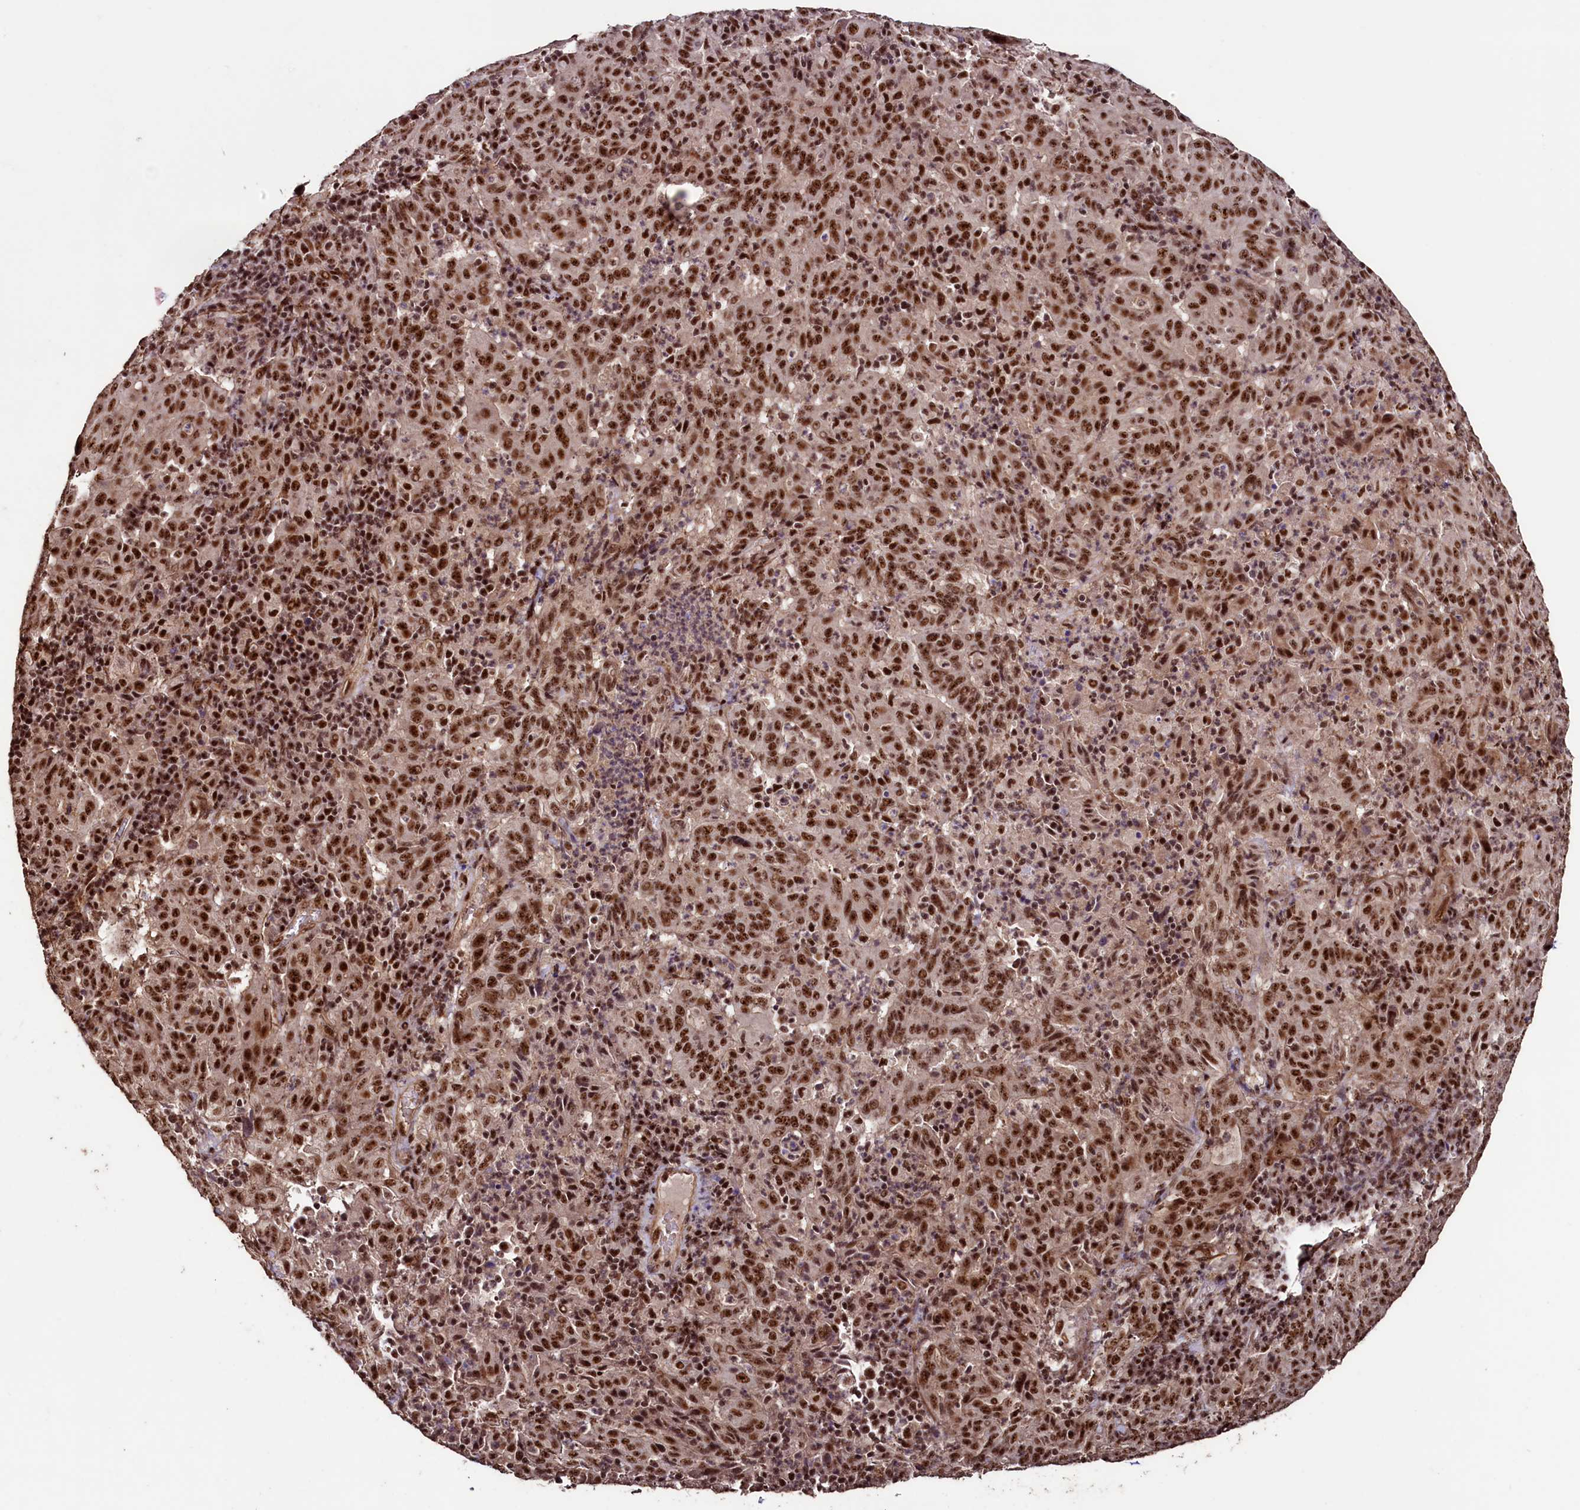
{"staining": {"intensity": "strong", "quantity": ">75%", "location": "nuclear"}, "tissue": "pancreatic cancer", "cell_type": "Tumor cells", "image_type": "cancer", "snomed": [{"axis": "morphology", "description": "Adenocarcinoma, NOS"}, {"axis": "topography", "description": "Pancreas"}], "caption": "Protein staining of pancreatic cancer tissue shows strong nuclear expression in about >75% of tumor cells. (DAB (3,3'-diaminobenzidine) IHC, brown staining for protein, blue staining for nuclei).", "gene": "SFSWAP", "patient": {"sex": "male", "age": 63}}